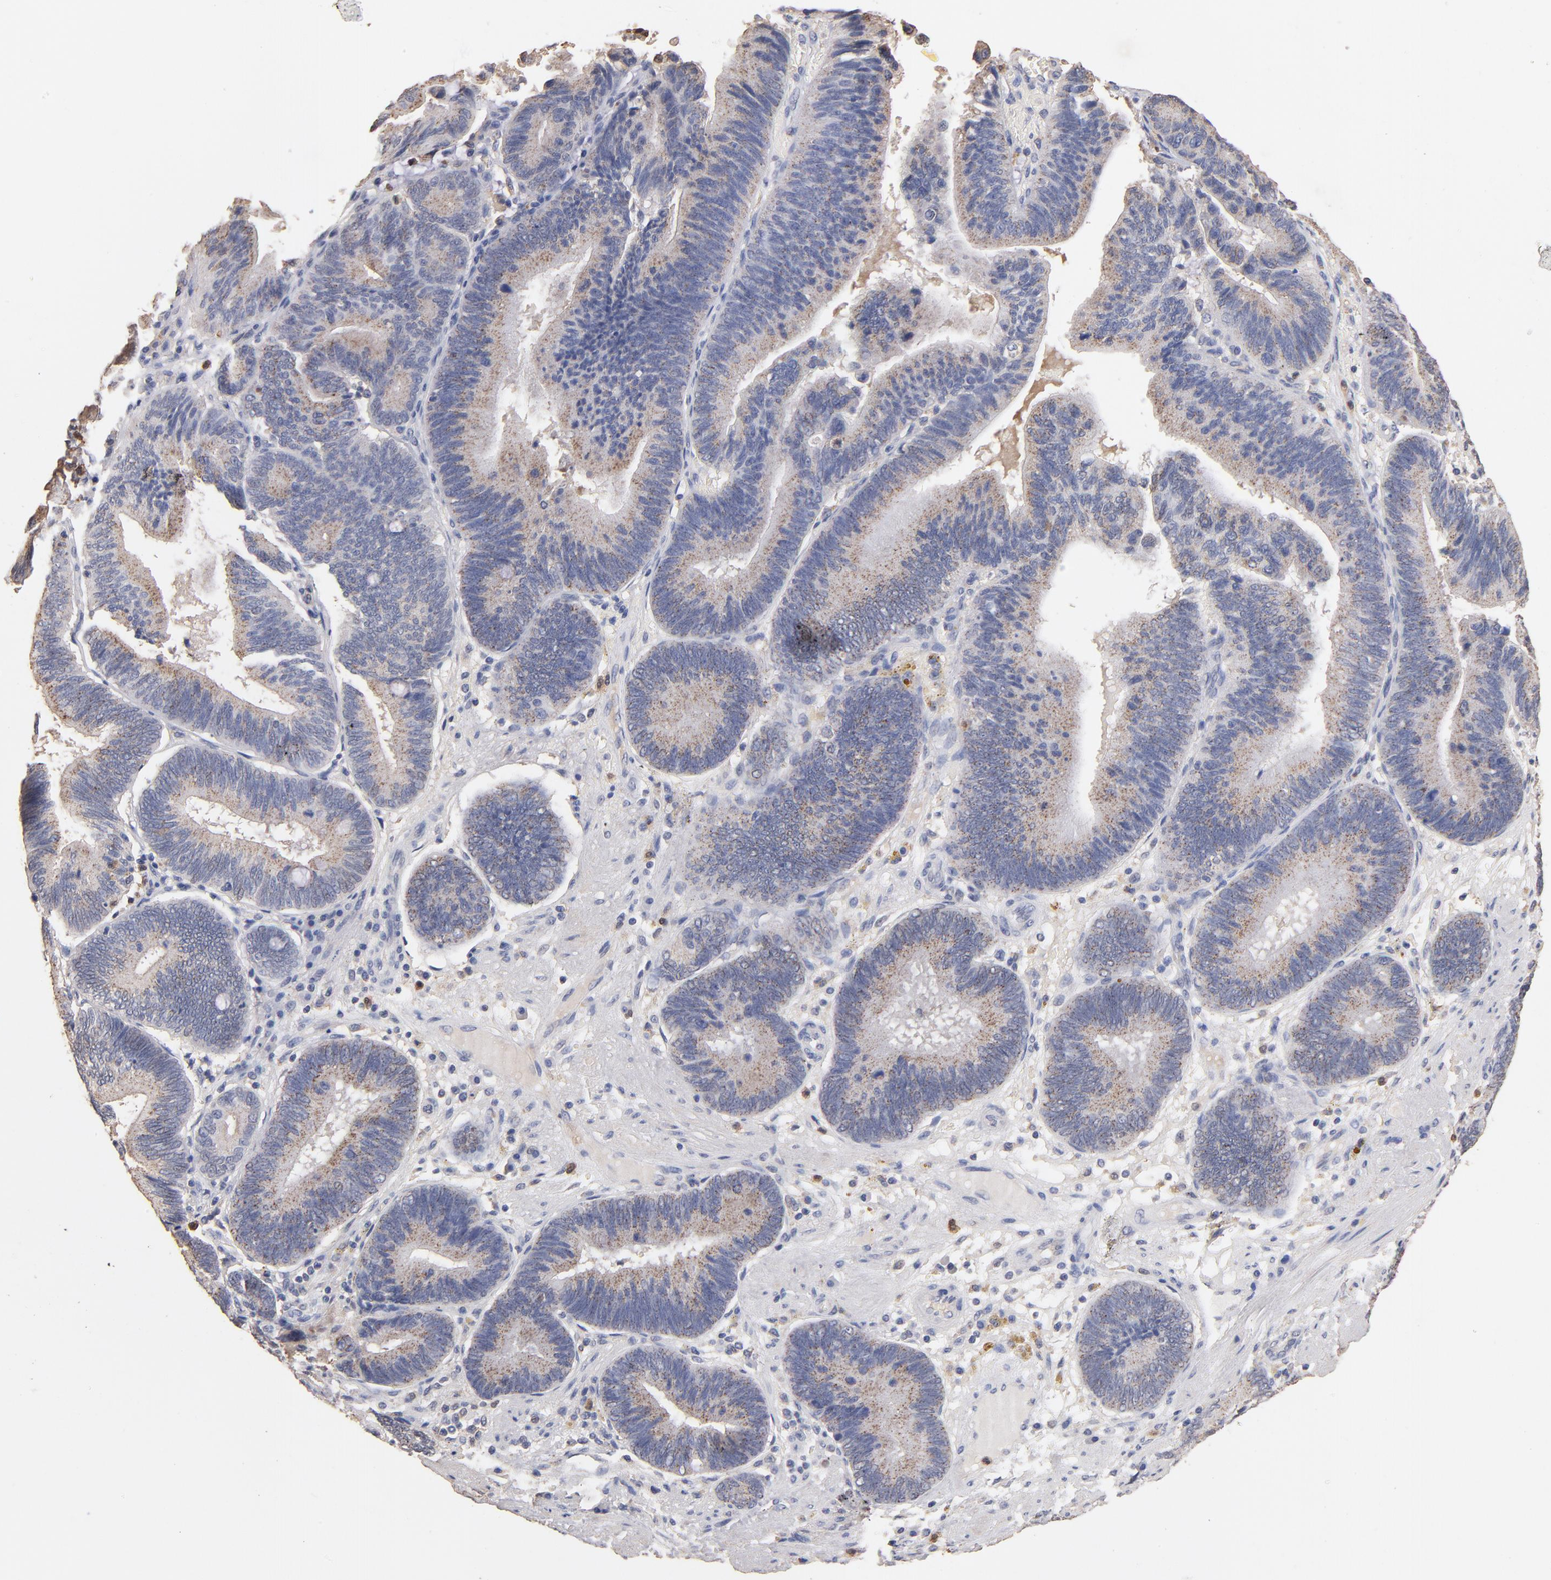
{"staining": {"intensity": "moderate", "quantity": ">75%", "location": "cytoplasmic/membranous"}, "tissue": "pancreatic cancer", "cell_type": "Tumor cells", "image_type": "cancer", "snomed": [{"axis": "morphology", "description": "Adenocarcinoma, NOS"}, {"axis": "topography", "description": "Pancreas"}], "caption": "Pancreatic cancer (adenocarcinoma) stained for a protein shows moderate cytoplasmic/membranous positivity in tumor cells.", "gene": "RO60", "patient": {"sex": "male", "age": 82}}